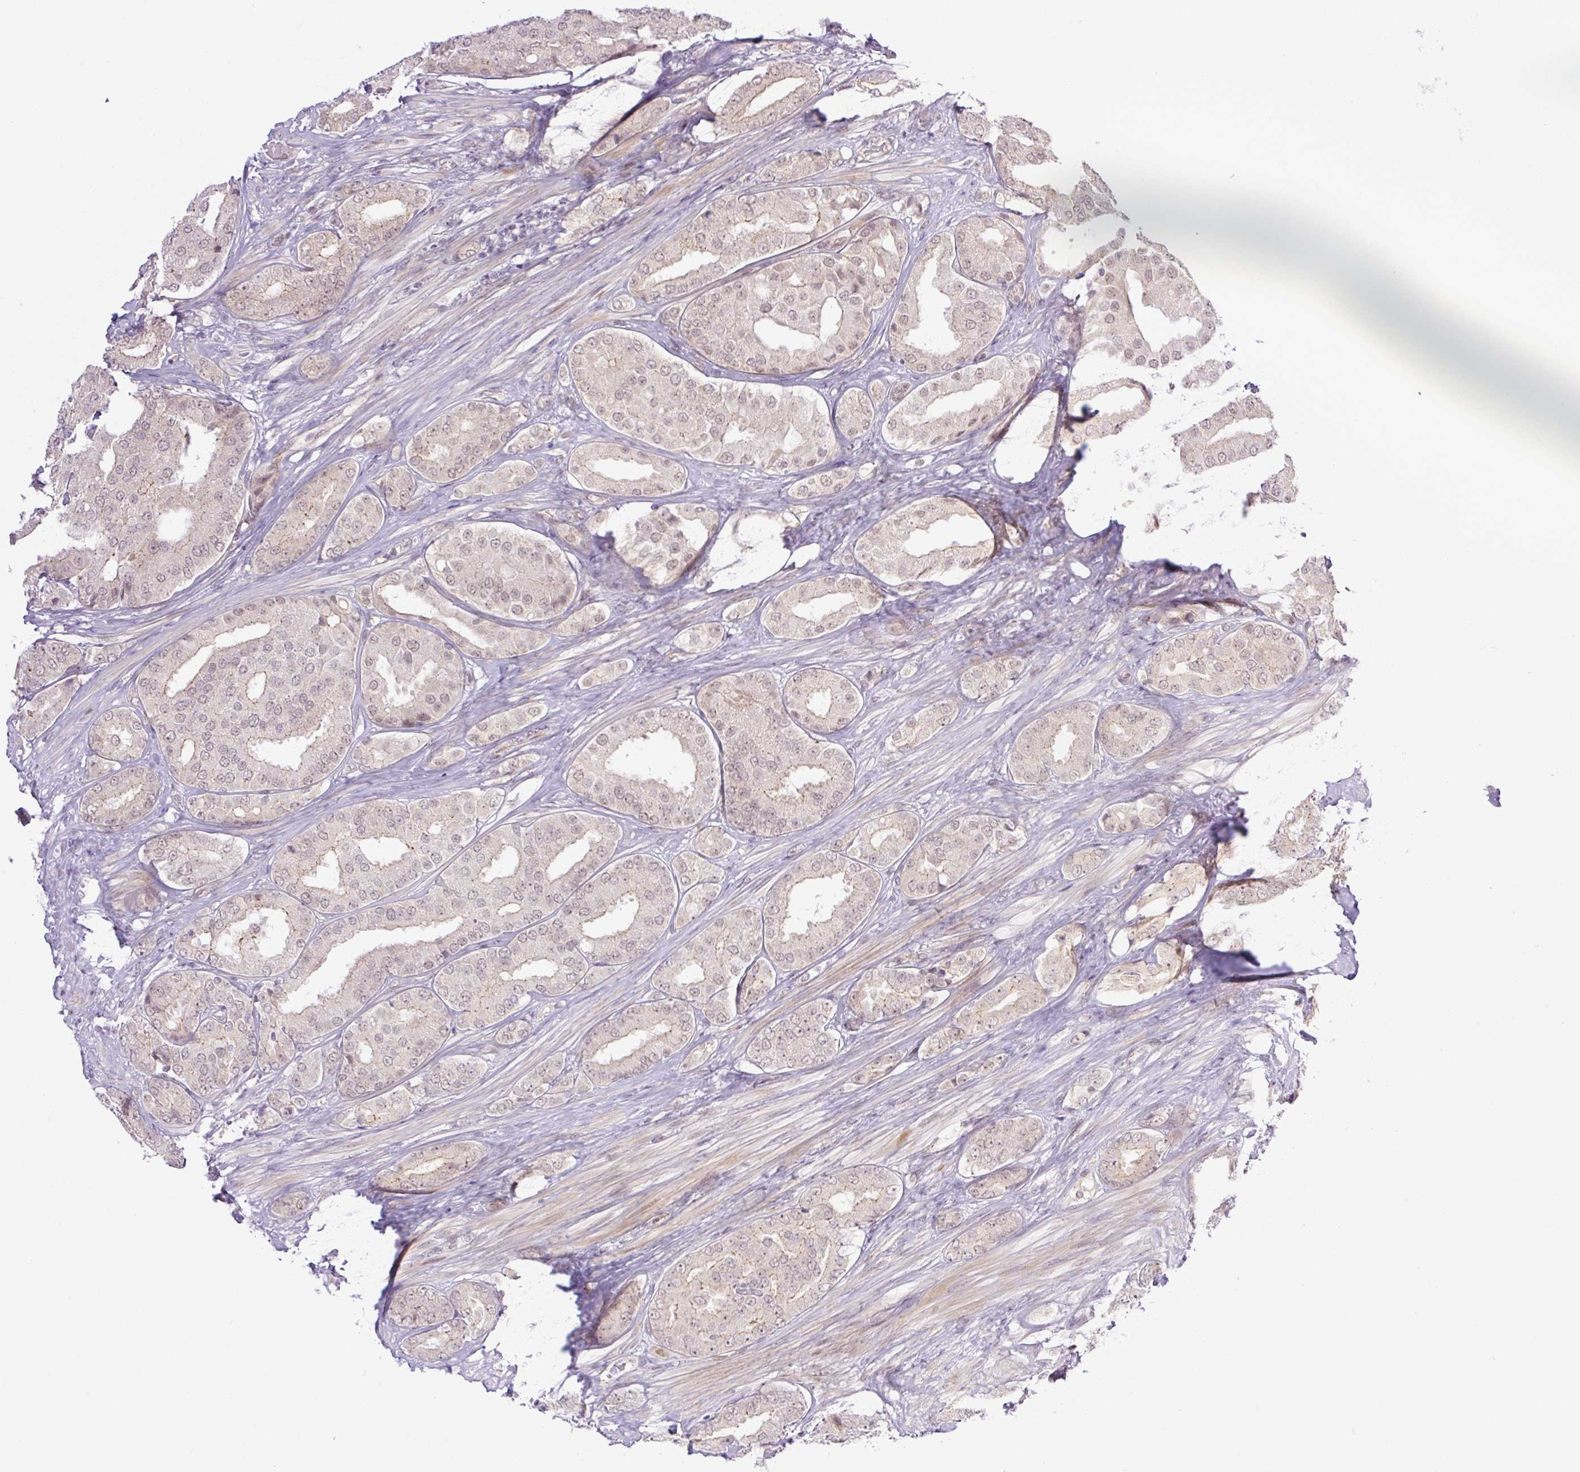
{"staining": {"intensity": "weak", "quantity": "25%-75%", "location": "nuclear"}, "tissue": "prostate cancer", "cell_type": "Tumor cells", "image_type": "cancer", "snomed": [{"axis": "morphology", "description": "Adenocarcinoma, High grade"}, {"axis": "topography", "description": "Prostate"}], "caption": "Weak nuclear protein staining is appreciated in approximately 25%-75% of tumor cells in prostate cancer (adenocarcinoma (high-grade)).", "gene": "ICE1", "patient": {"sex": "male", "age": 63}}